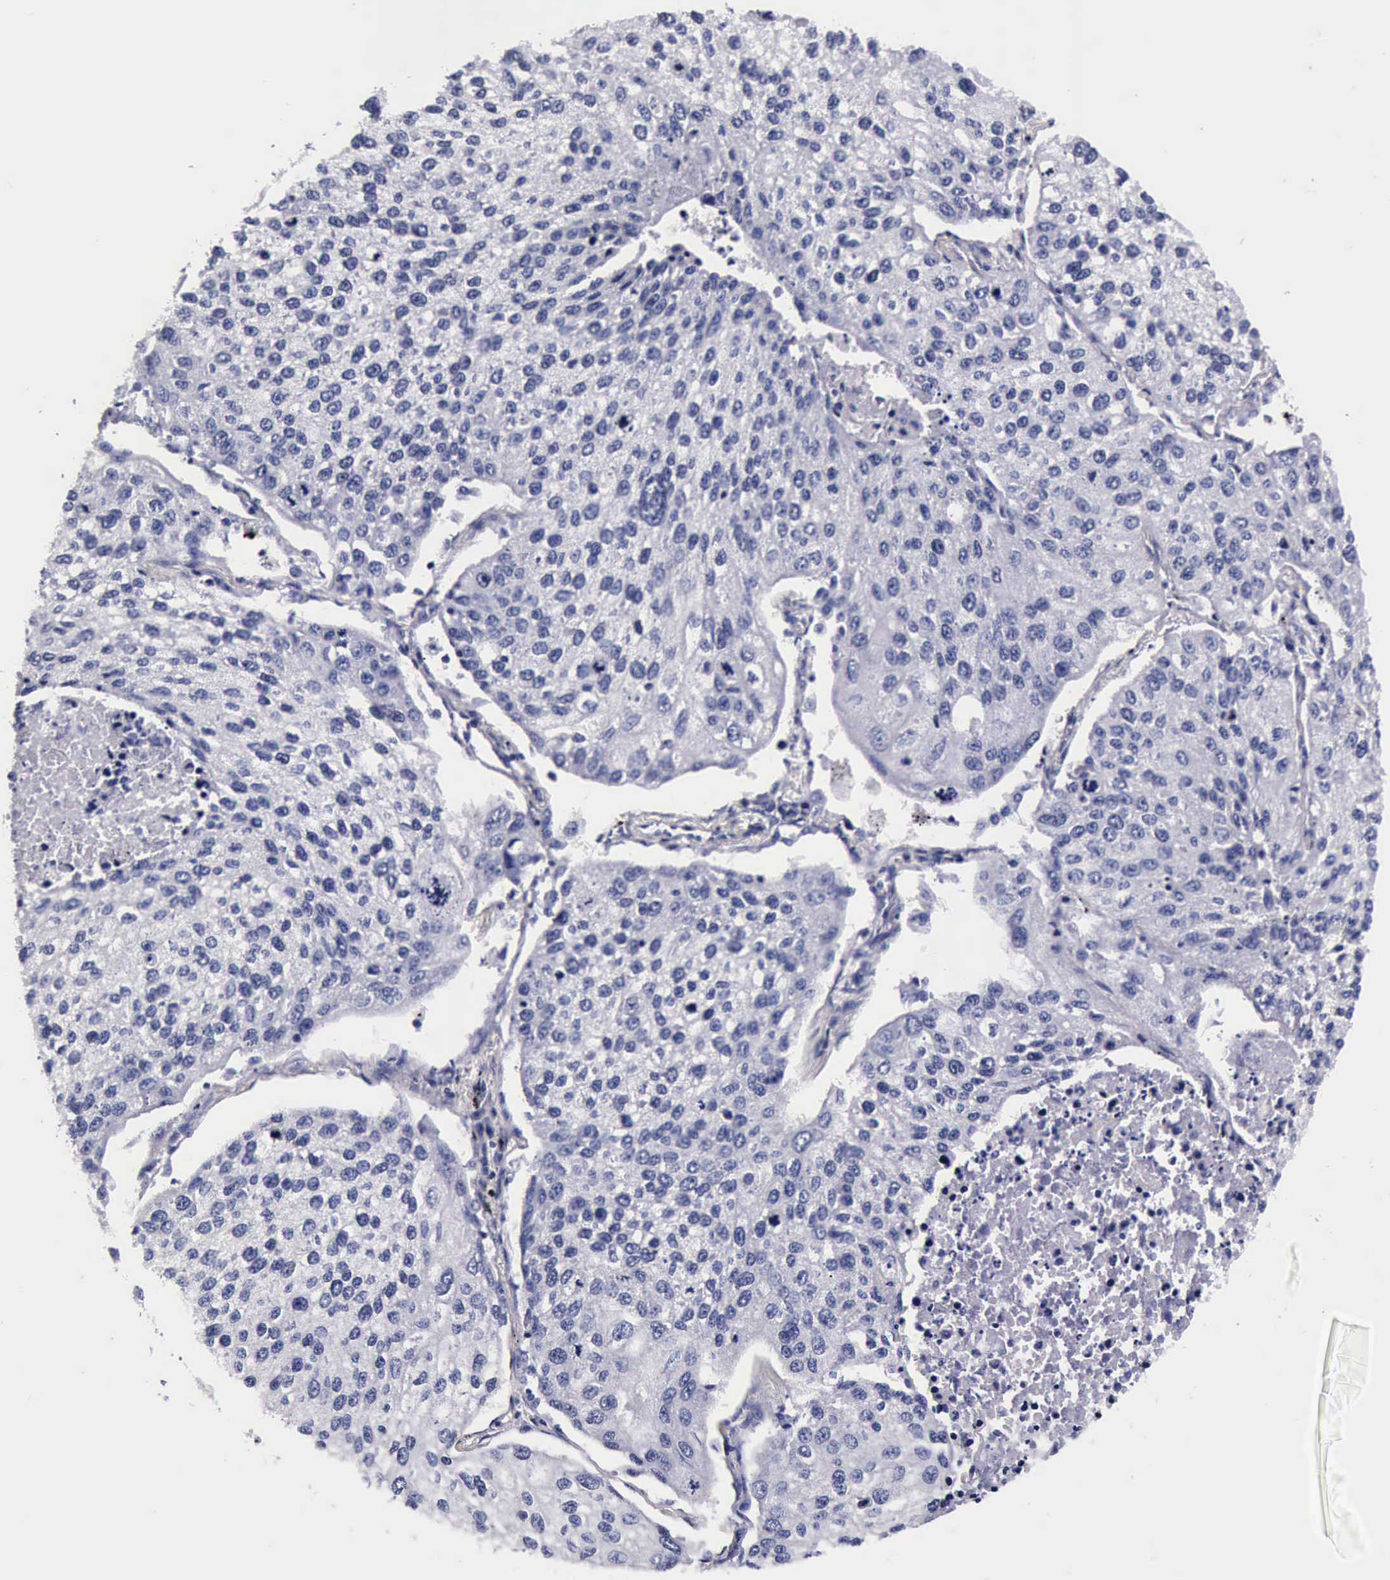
{"staining": {"intensity": "negative", "quantity": "none", "location": "none"}, "tissue": "lung cancer", "cell_type": "Tumor cells", "image_type": "cancer", "snomed": [{"axis": "morphology", "description": "Squamous cell carcinoma, NOS"}, {"axis": "topography", "description": "Lung"}], "caption": "Immunohistochemistry (IHC) photomicrograph of human lung cancer (squamous cell carcinoma) stained for a protein (brown), which displays no positivity in tumor cells.", "gene": "IAPP", "patient": {"sex": "male", "age": 75}}